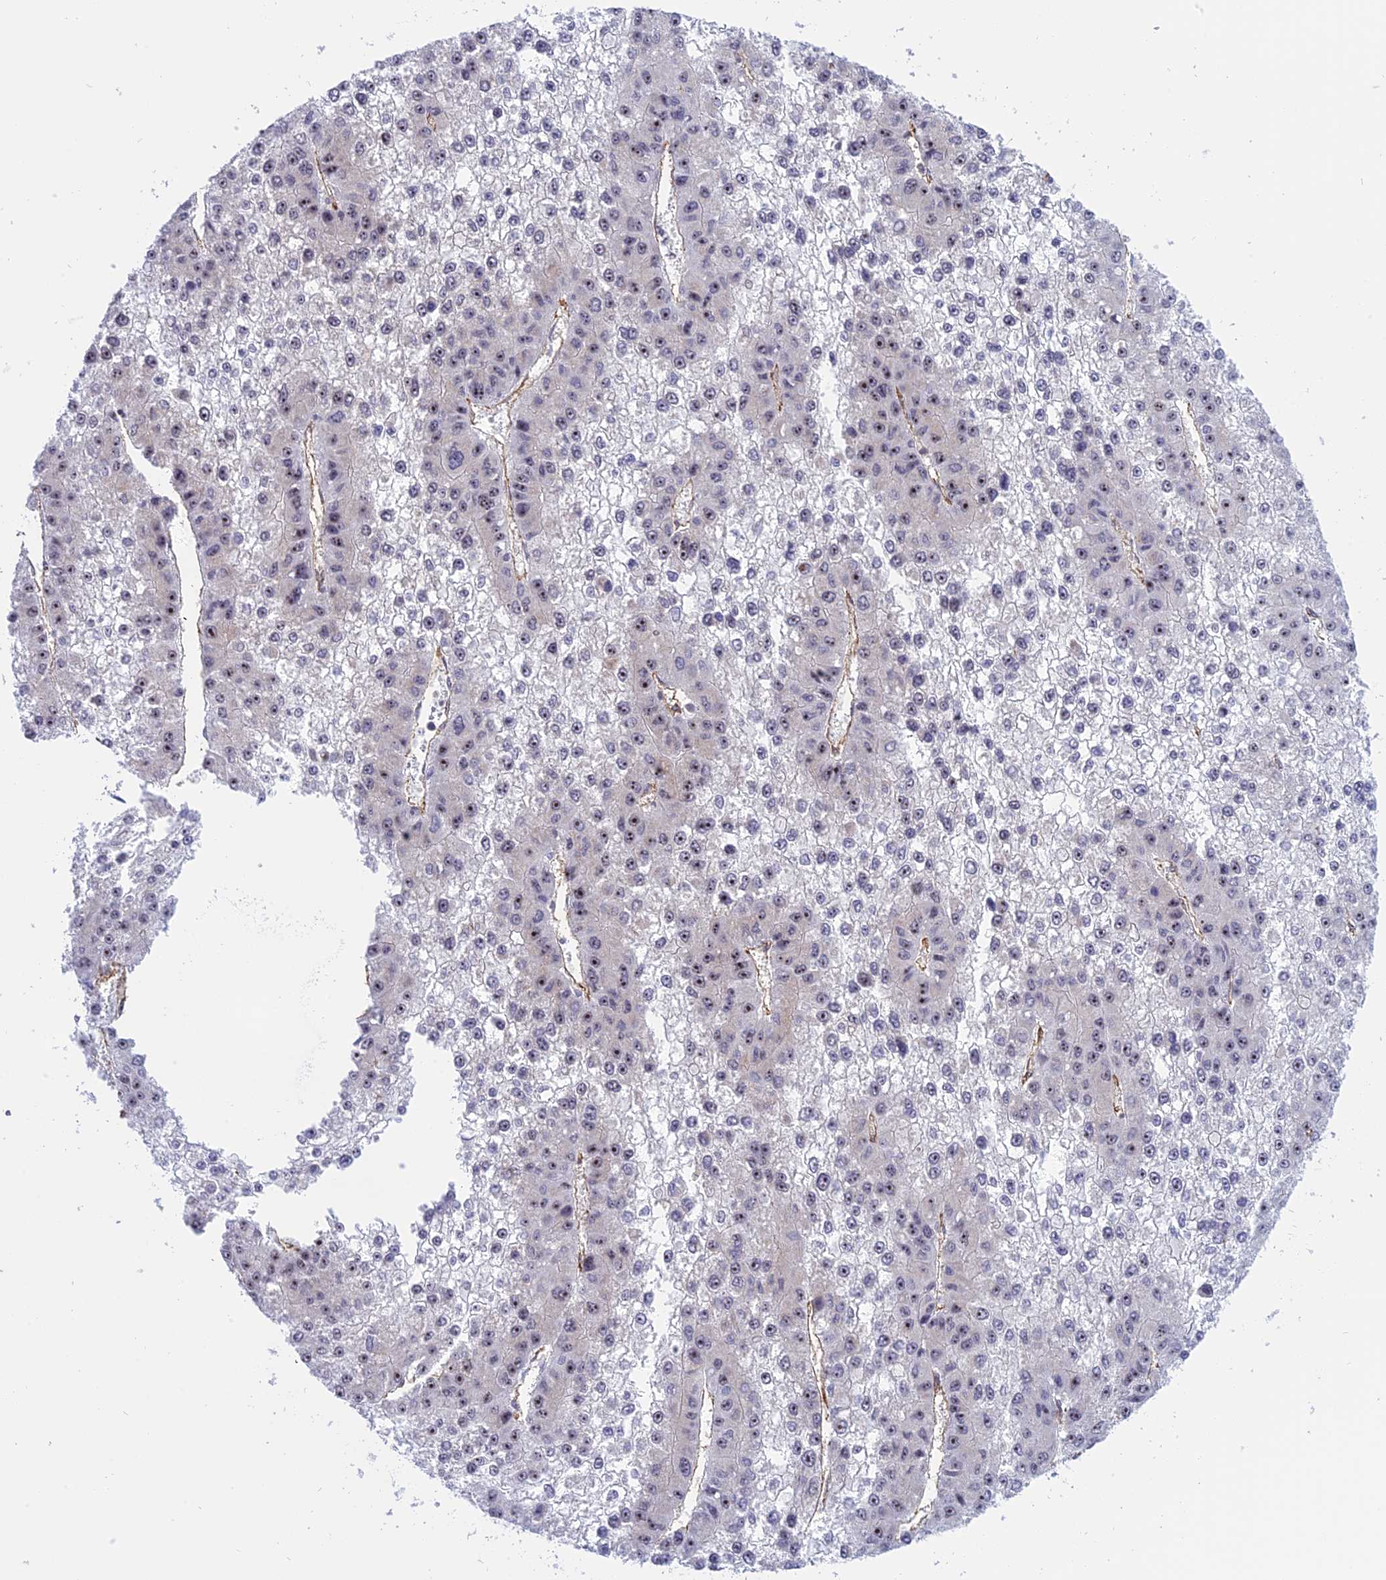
{"staining": {"intensity": "moderate", "quantity": "25%-75%", "location": "nuclear"}, "tissue": "liver cancer", "cell_type": "Tumor cells", "image_type": "cancer", "snomed": [{"axis": "morphology", "description": "Carcinoma, Hepatocellular, NOS"}, {"axis": "topography", "description": "Liver"}], "caption": "Immunohistochemical staining of human liver hepatocellular carcinoma displays moderate nuclear protein positivity in about 25%-75% of tumor cells.", "gene": "MPND", "patient": {"sex": "female", "age": 73}}